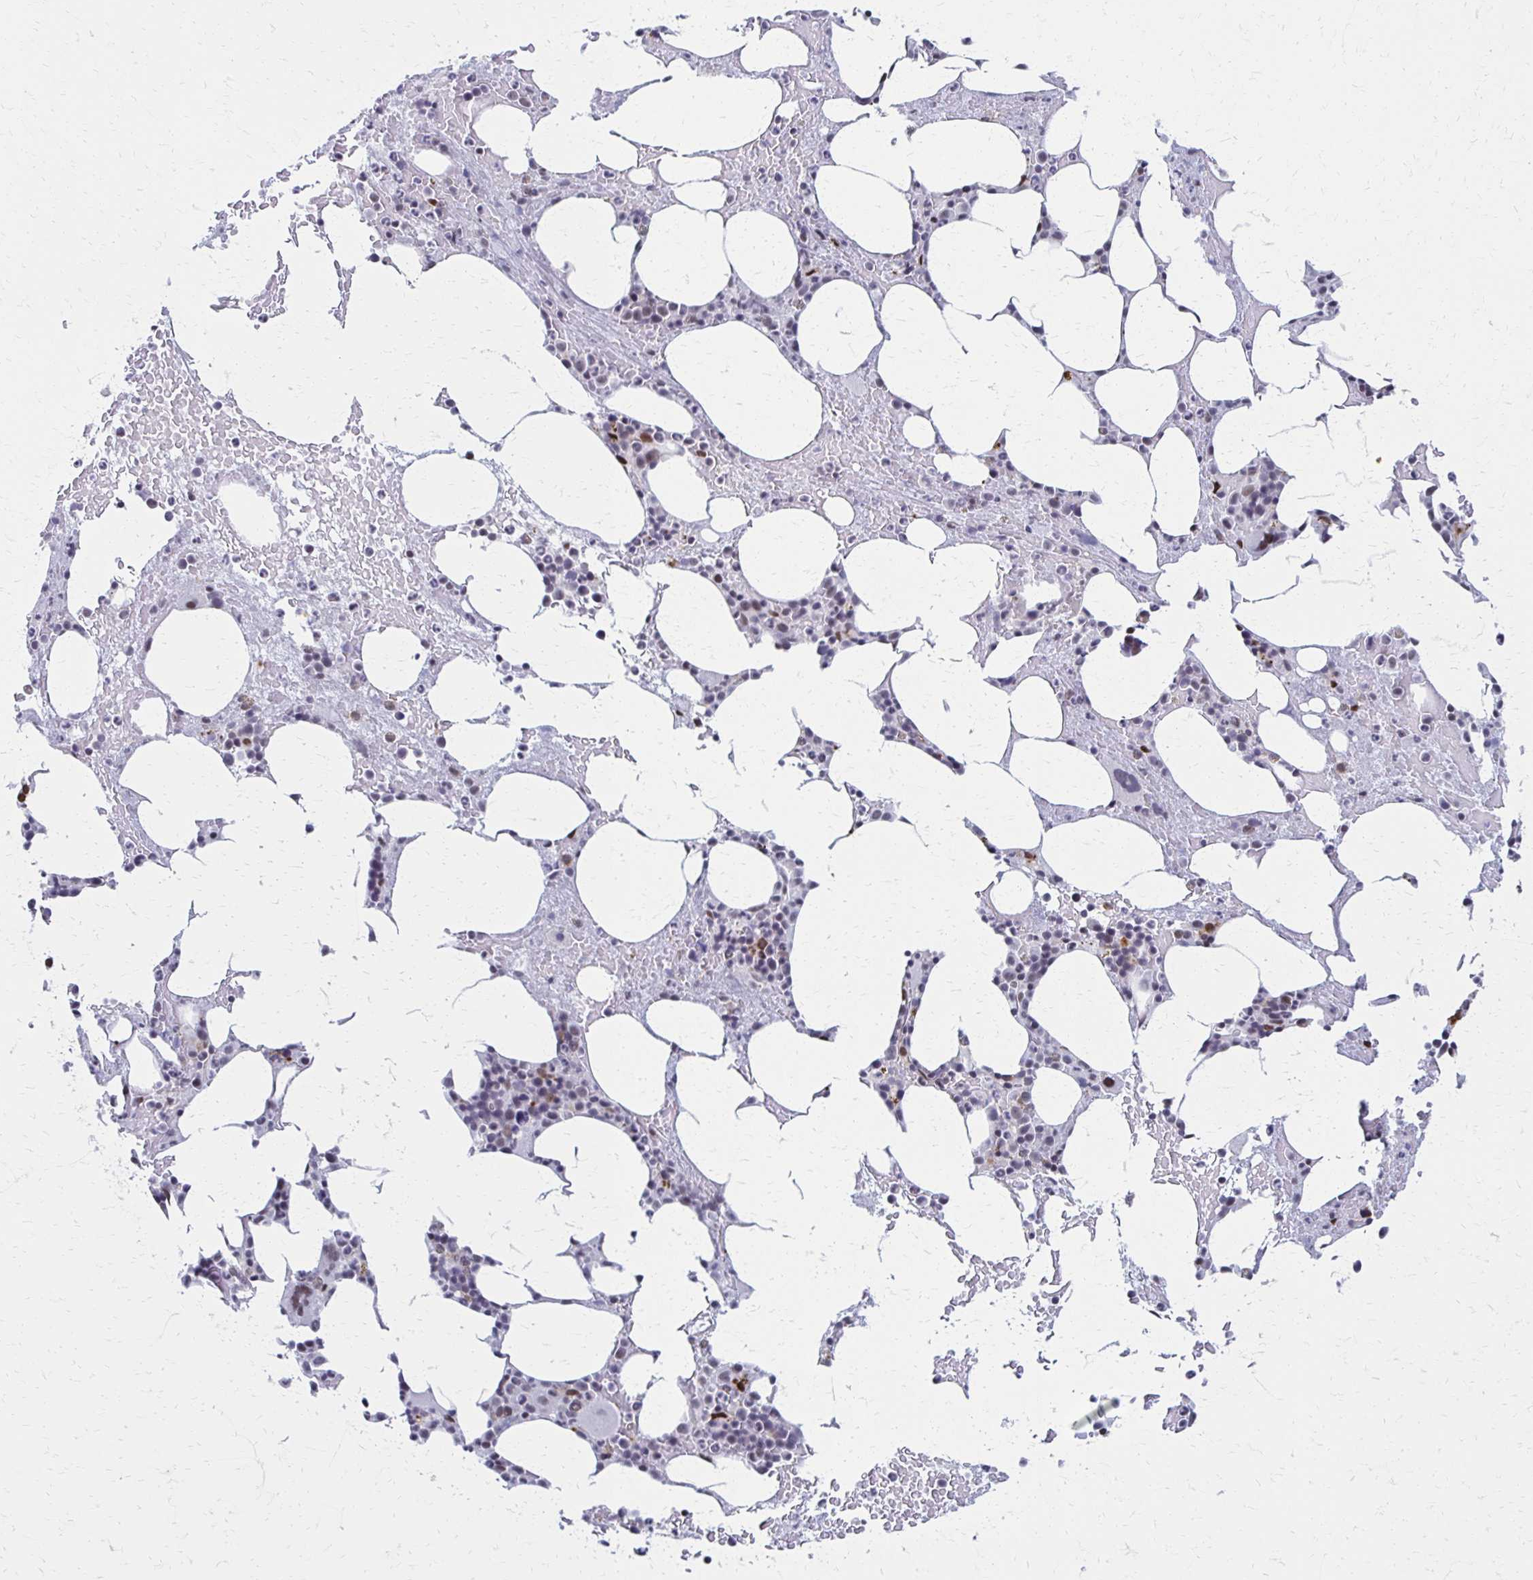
{"staining": {"intensity": "weak", "quantity": "<25%", "location": "nuclear"}, "tissue": "bone marrow", "cell_type": "Hematopoietic cells", "image_type": "normal", "snomed": [{"axis": "morphology", "description": "Normal tissue, NOS"}, {"axis": "topography", "description": "Bone marrow"}], "caption": "The IHC histopathology image has no significant staining in hematopoietic cells of bone marrow.", "gene": "IRF7", "patient": {"sex": "female", "age": 62}}